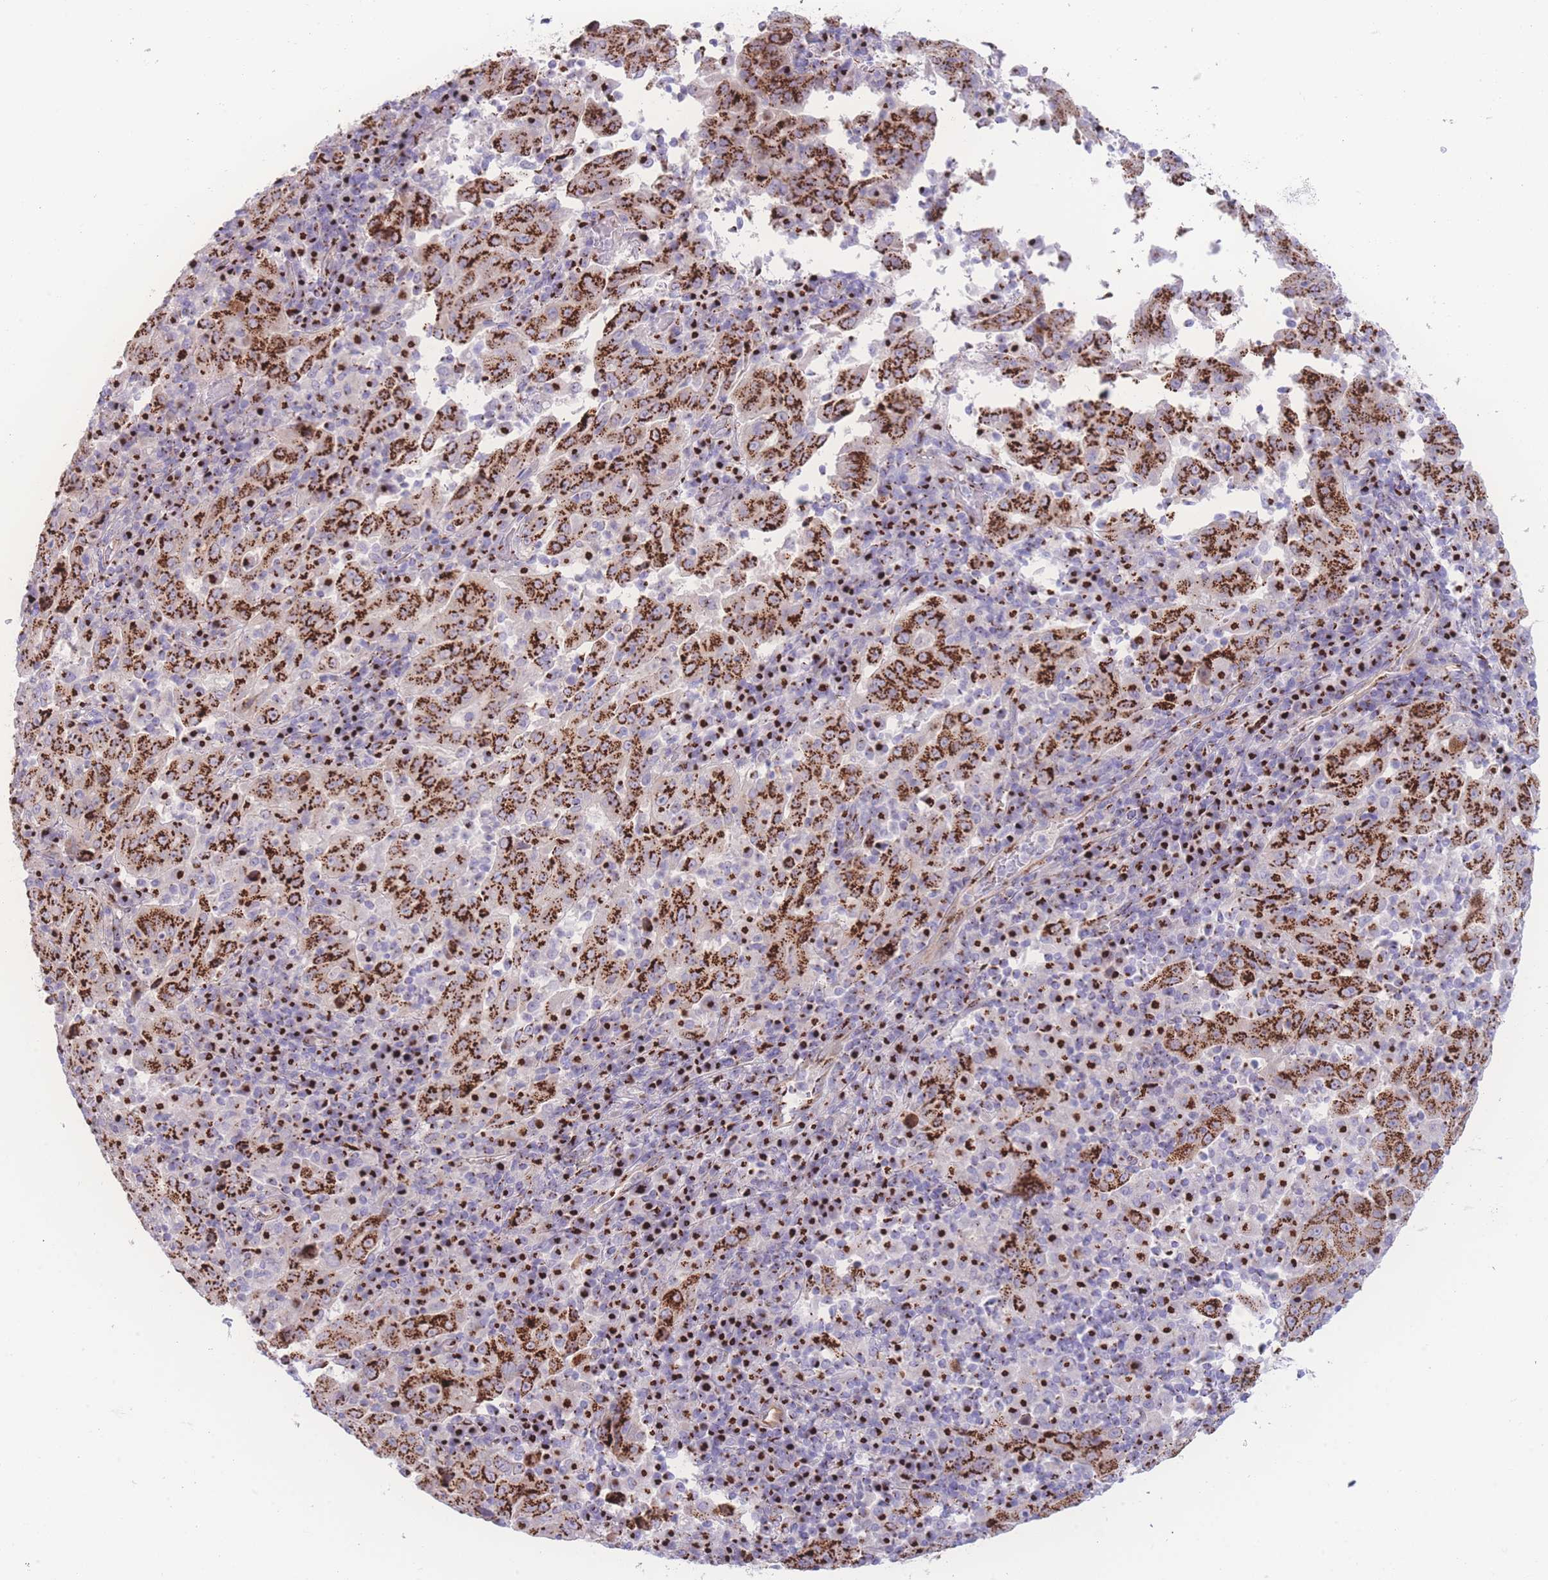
{"staining": {"intensity": "strong", "quantity": ">75%", "location": "cytoplasmic/membranous"}, "tissue": "pancreatic cancer", "cell_type": "Tumor cells", "image_type": "cancer", "snomed": [{"axis": "morphology", "description": "Adenocarcinoma, NOS"}, {"axis": "topography", "description": "Pancreas"}], "caption": "This histopathology image displays IHC staining of adenocarcinoma (pancreatic), with high strong cytoplasmic/membranous positivity in approximately >75% of tumor cells.", "gene": "GOLM2", "patient": {"sex": "male", "age": 63}}